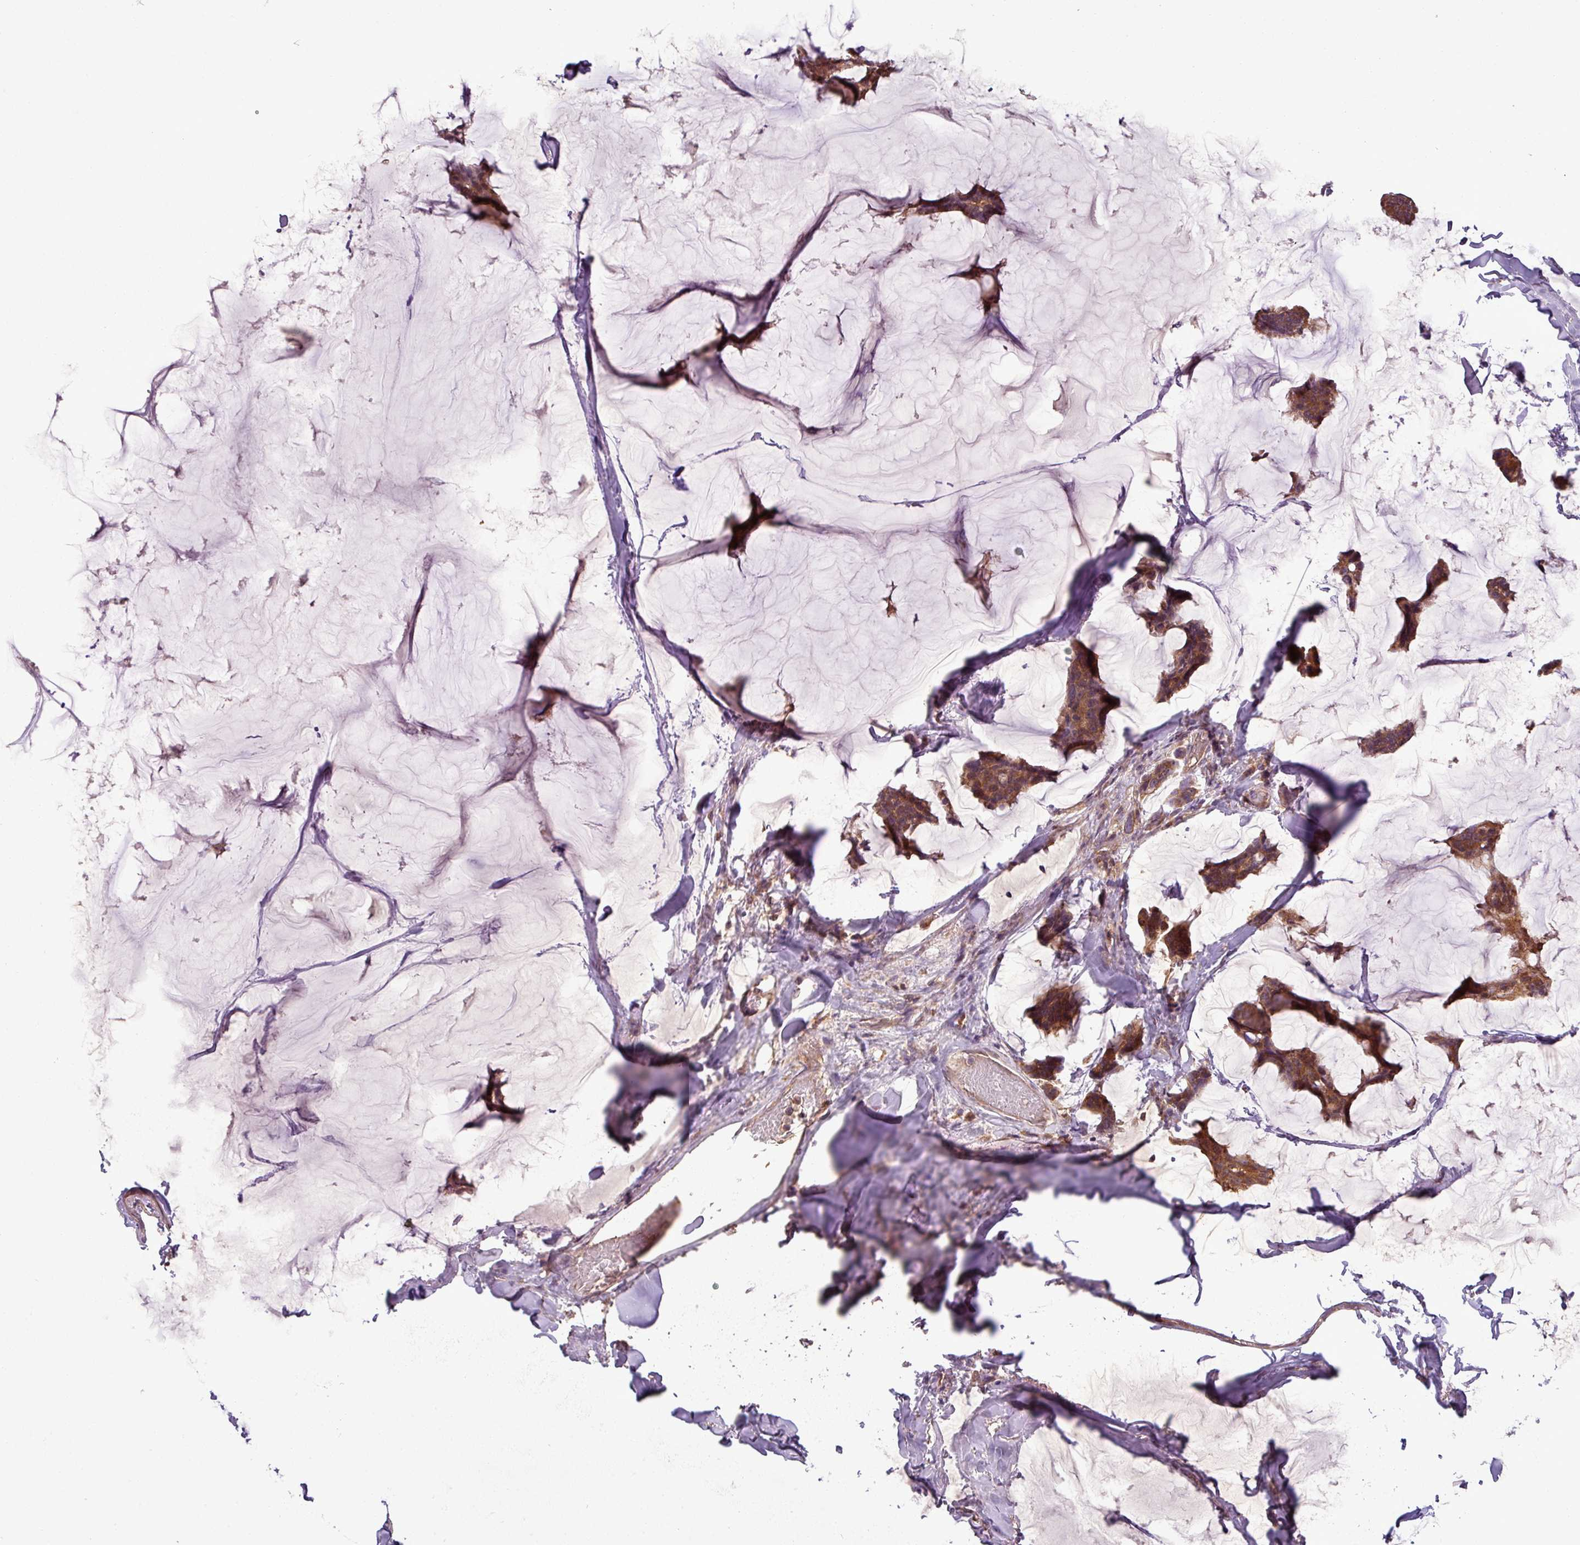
{"staining": {"intensity": "moderate", "quantity": ">75%", "location": "cytoplasmic/membranous"}, "tissue": "breast cancer", "cell_type": "Tumor cells", "image_type": "cancer", "snomed": [{"axis": "morphology", "description": "Duct carcinoma"}, {"axis": "topography", "description": "Breast"}], "caption": "An immunohistochemistry (IHC) photomicrograph of neoplastic tissue is shown. Protein staining in brown shows moderate cytoplasmic/membranous positivity in breast cancer within tumor cells.", "gene": "NT5C3A", "patient": {"sex": "female", "age": 93}}